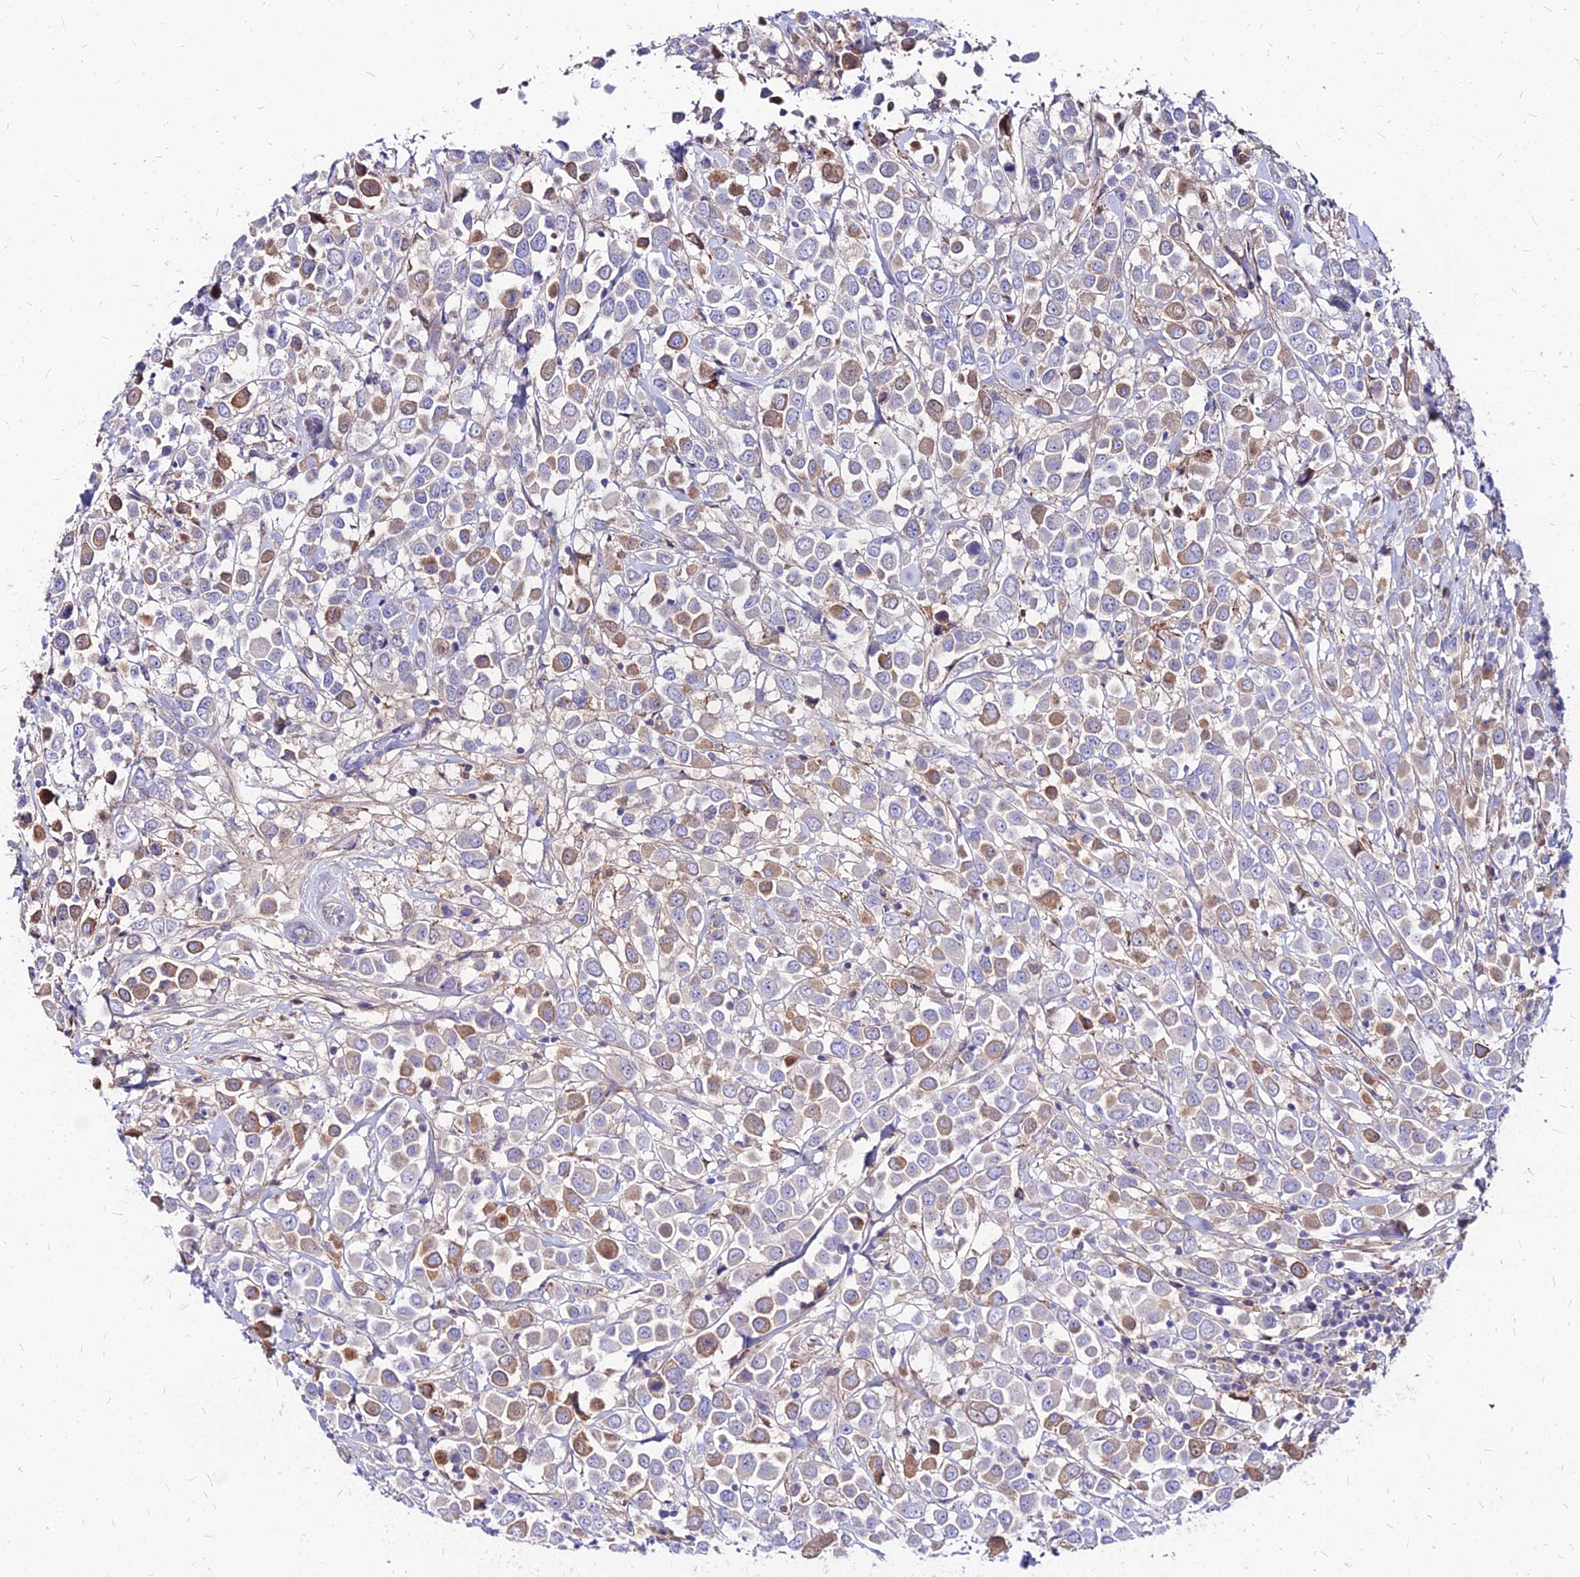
{"staining": {"intensity": "moderate", "quantity": "<25%", "location": "cytoplasmic/membranous"}, "tissue": "breast cancer", "cell_type": "Tumor cells", "image_type": "cancer", "snomed": [{"axis": "morphology", "description": "Duct carcinoma"}, {"axis": "topography", "description": "Breast"}], "caption": "IHC micrograph of human infiltrating ductal carcinoma (breast) stained for a protein (brown), which shows low levels of moderate cytoplasmic/membranous staining in about <25% of tumor cells.", "gene": "ACSM6", "patient": {"sex": "female", "age": 61}}